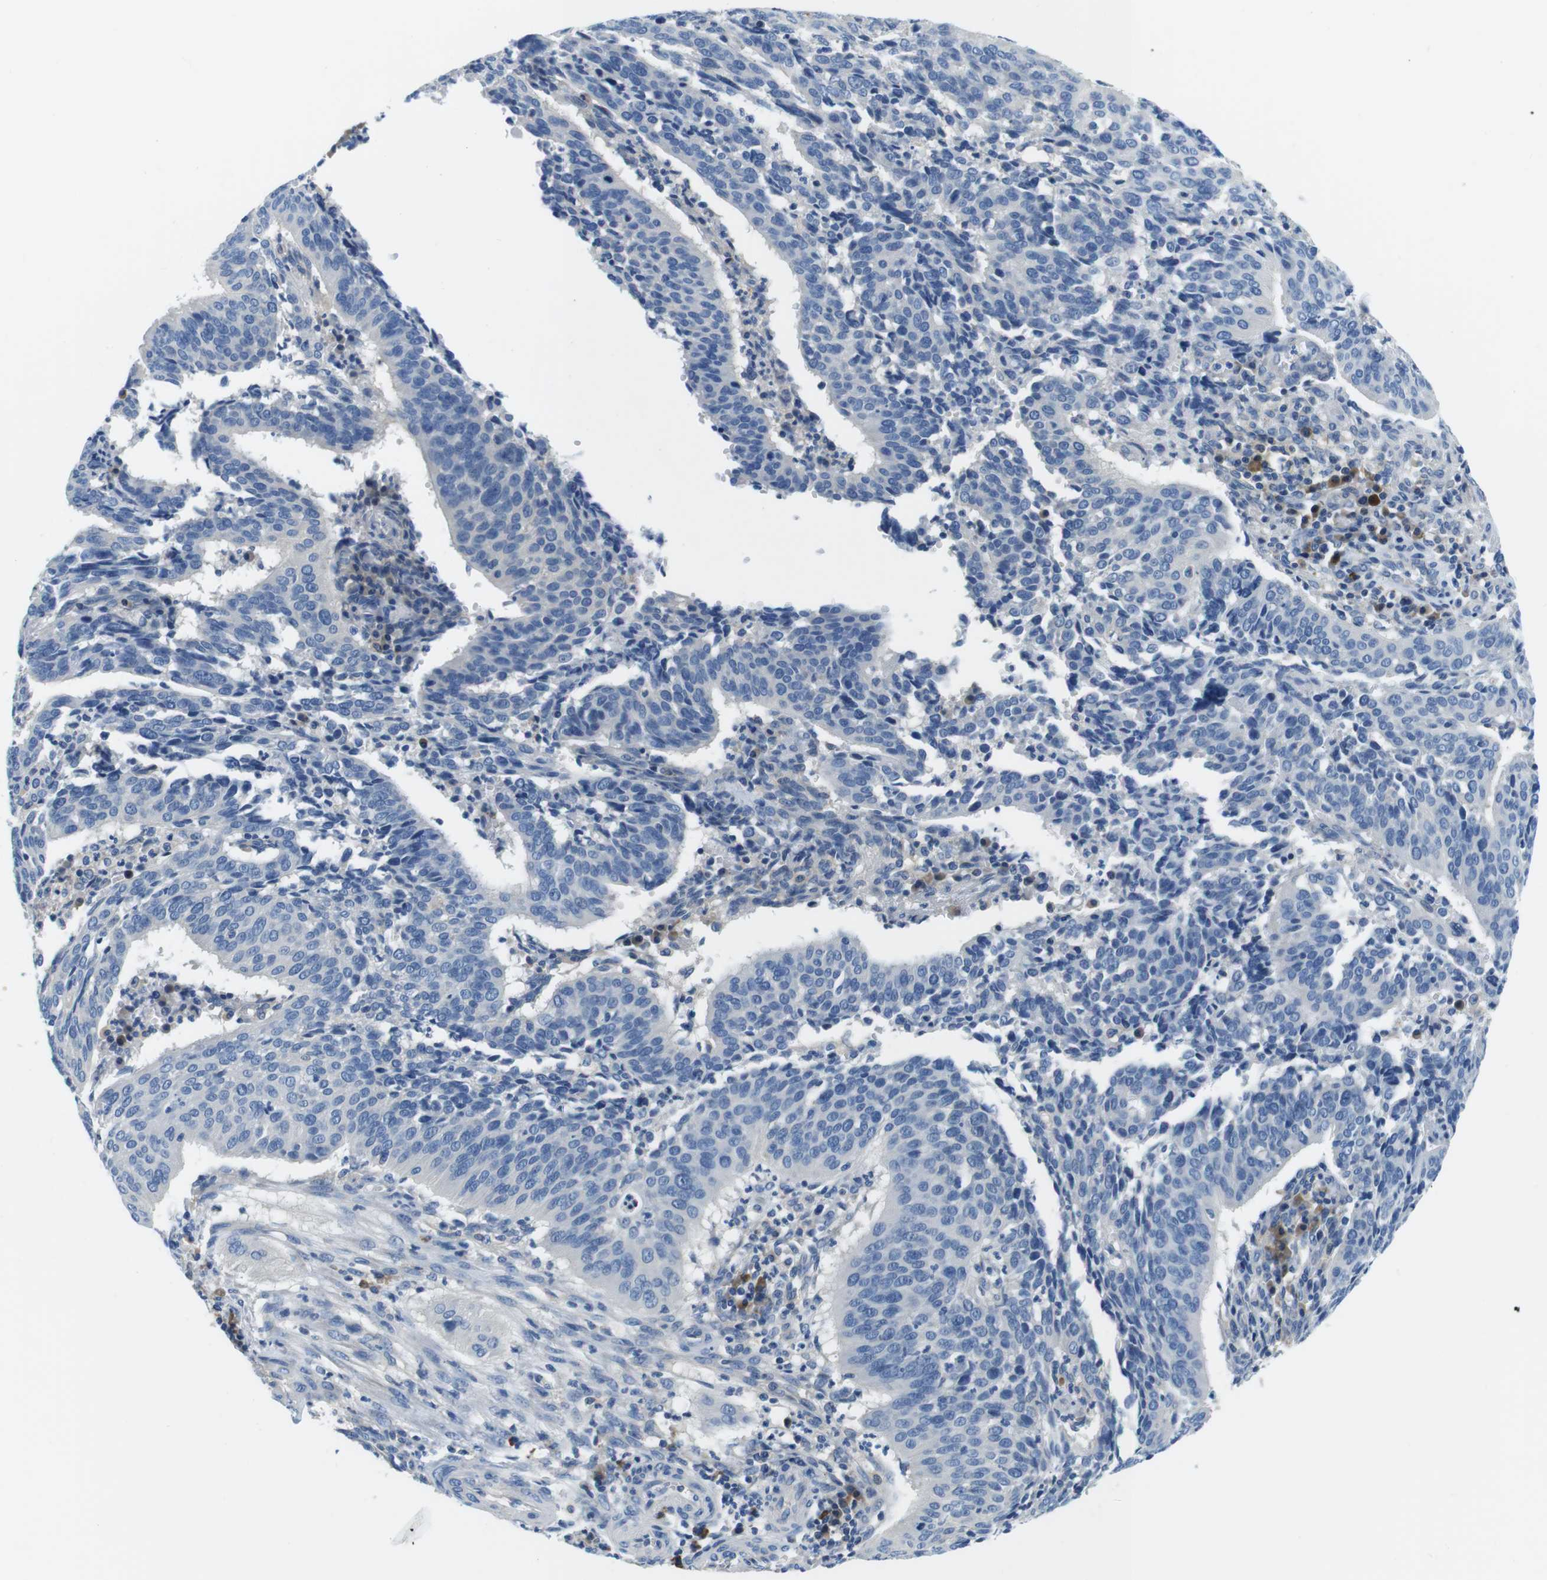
{"staining": {"intensity": "negative", "quantity": "none", "location": "none"}, "tissue": "cervical cancer", "cell_type": "Tumor cells", "image_type": "cancer", "snomed": [{"axis": "morphology", "description": "Normal tissue, NOS"}, {"axis": "morphology", "description": "Squamous cell carcinoma, NOS"}, {"axis": "topography", "description": "Cervix"}], "caption": "This is an immunohistochemistry (IHC) histopathology image of cervical cancer (squamous cell carcinoma). There is no expression in tumor cells.", "gene": "DENND4C", "patient": {"sex": "female", "age": 39}}